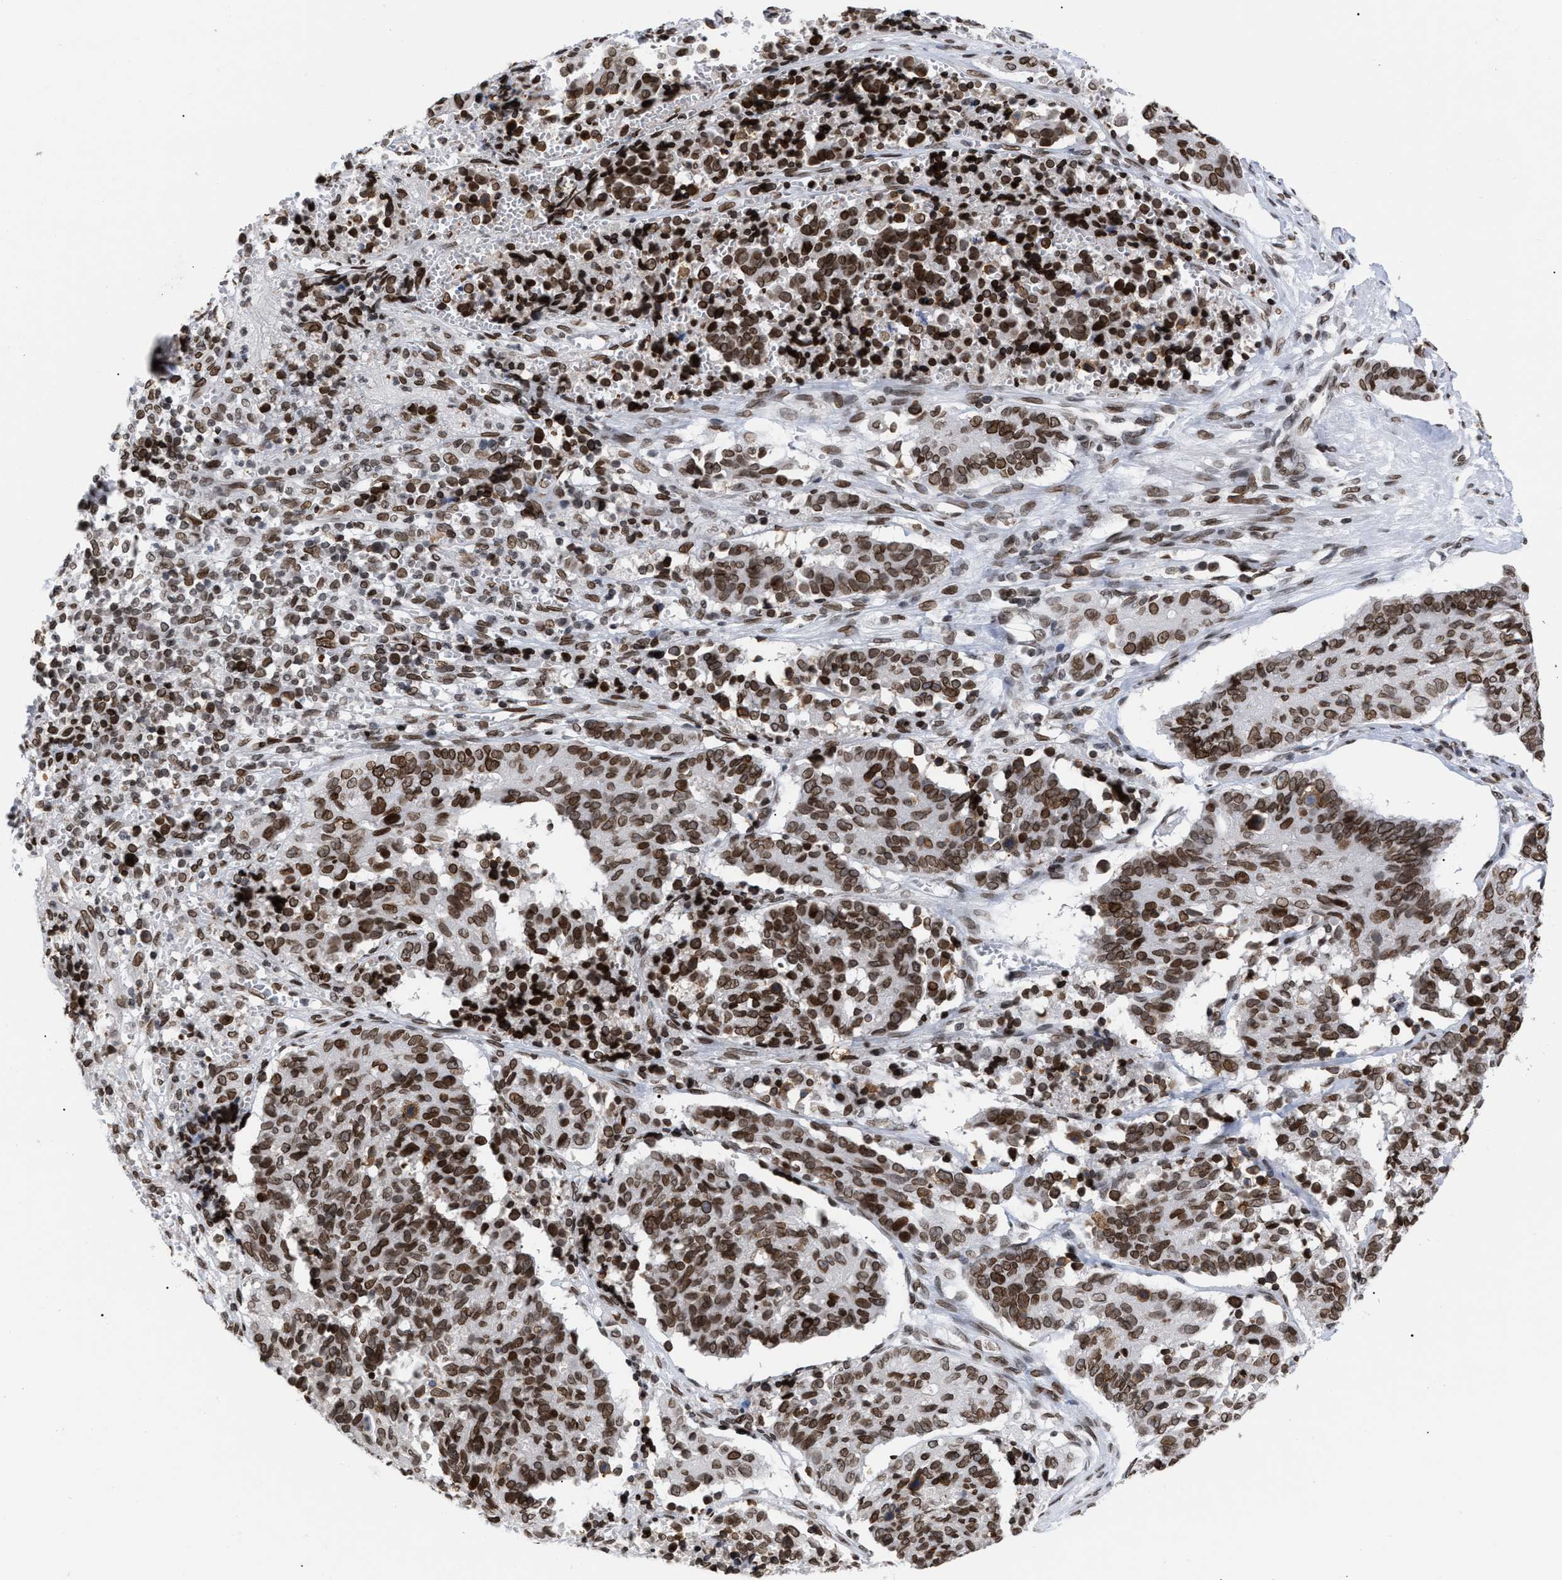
{"staining": {"intensity": "moderate", "quantity": ">75%", "location": "cytoplasmic/membranous,nuclear"}, "tissue": "cervical cancer", "cell_type": "Tumor cells", "image_type": "cancer", "snomed": [{"axis": "morphology", "description": "Squamous cell carcinoma, NOS"}, {"axis": "topography", "description": "Cervix"}], "caption": "Moderate cytoplasmic/membranous and nuclear positivity for a protein is seen in about >75% of tumor cells of cervical cancer (squamous cell carcinoma) using immunohistochemistry.", "gene": "TPR", "patient": {"sex": "female", "age": 35}}